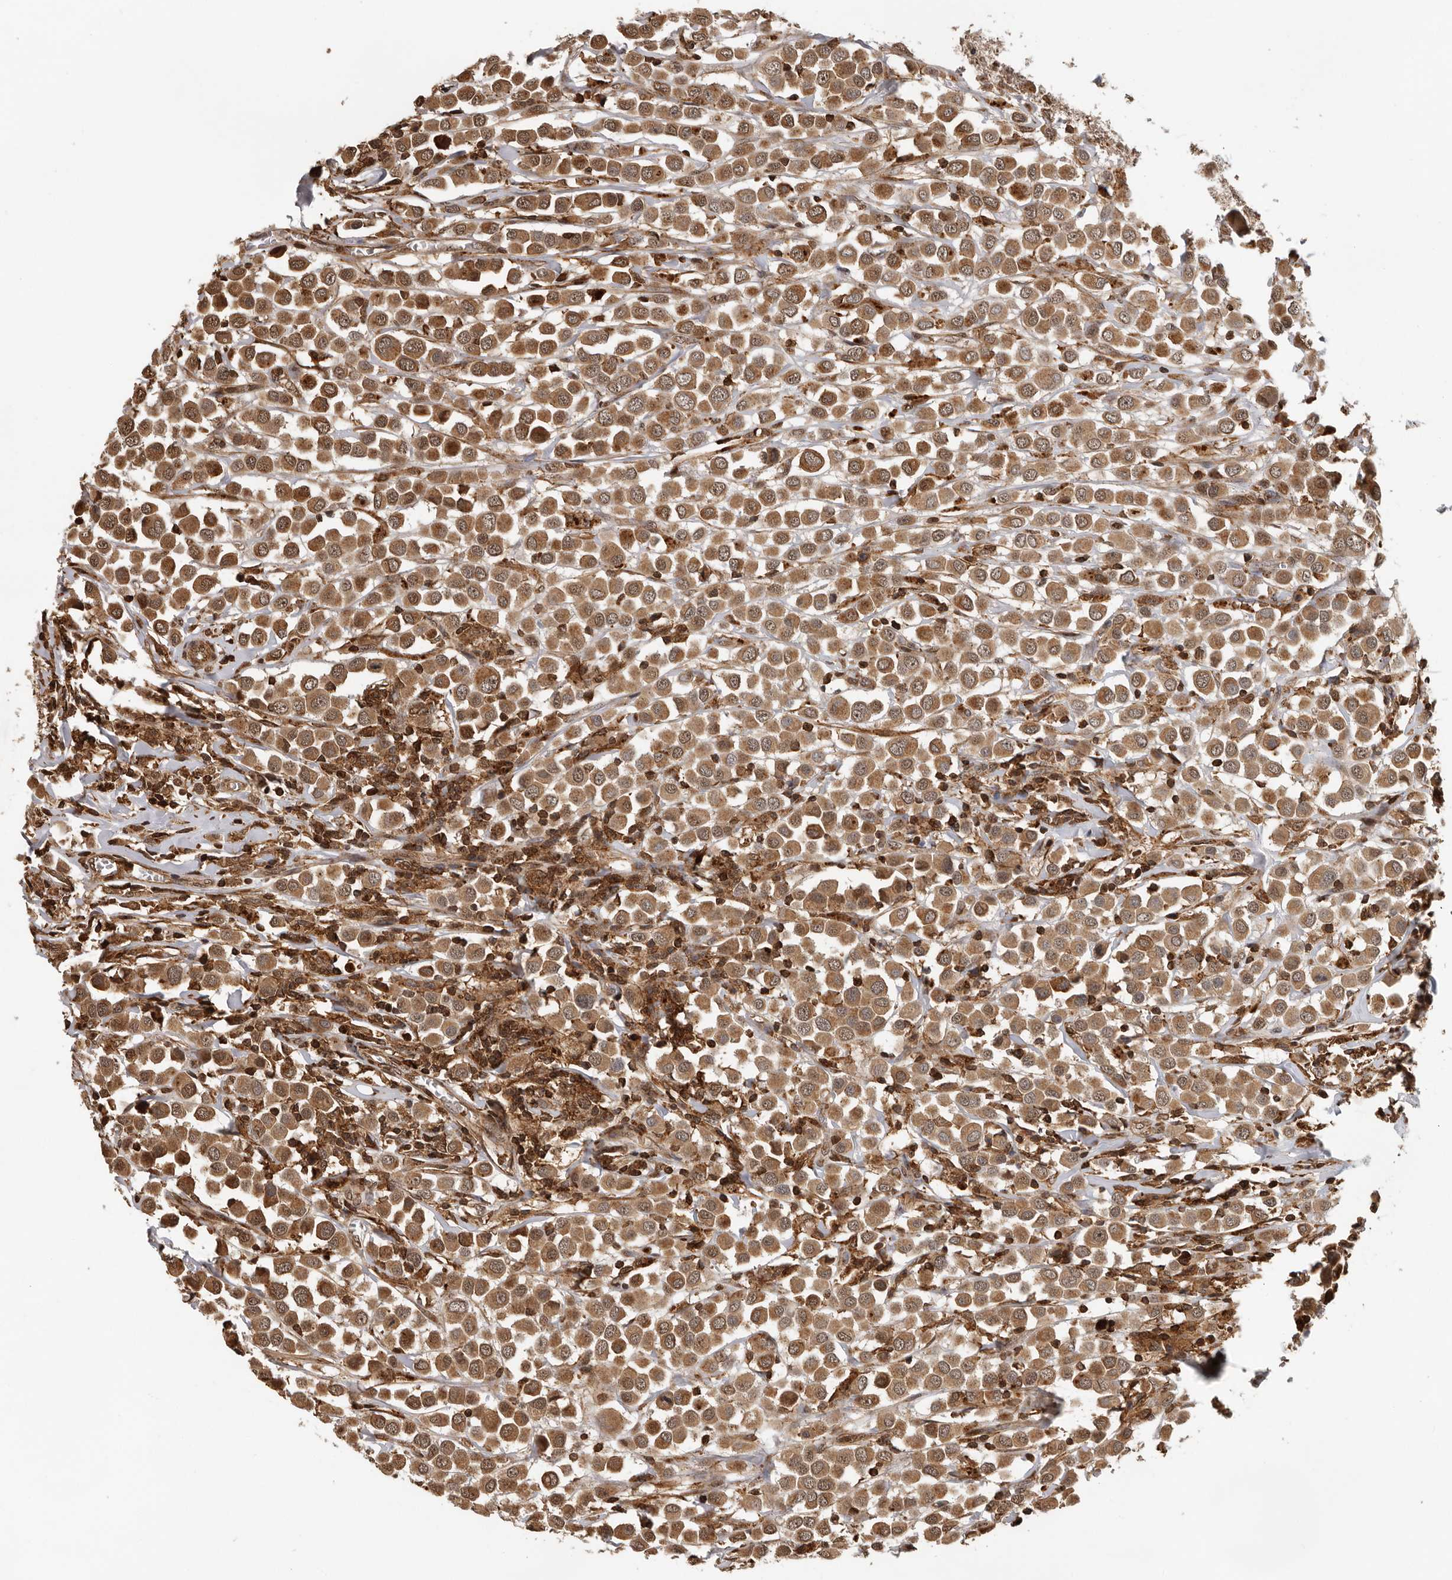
{"staining": {"intensity": "strong", "quantity": ">75%", "location": "cytoplasmic/membranous,nuclear"}, "tissue": "breast cancer", "cell_type": "Tumor cells", "image_type": "cancer", "snomed": [{"axis": "morphology", "description": "Duct carcinoma"}, {"axis": "topography", "description": "Breast"}], "caption": "Strong cytoplasmic/membranous and nuclear staining is identified in about >75% of tumor cells in breast cancer. The staining is performed using DAB brown chromogen to label protein expression. The nuclei are counter-stained blue using hematoxylin.", "gene": "RNF157", "patient": {"sex": "female", "age": 61}}